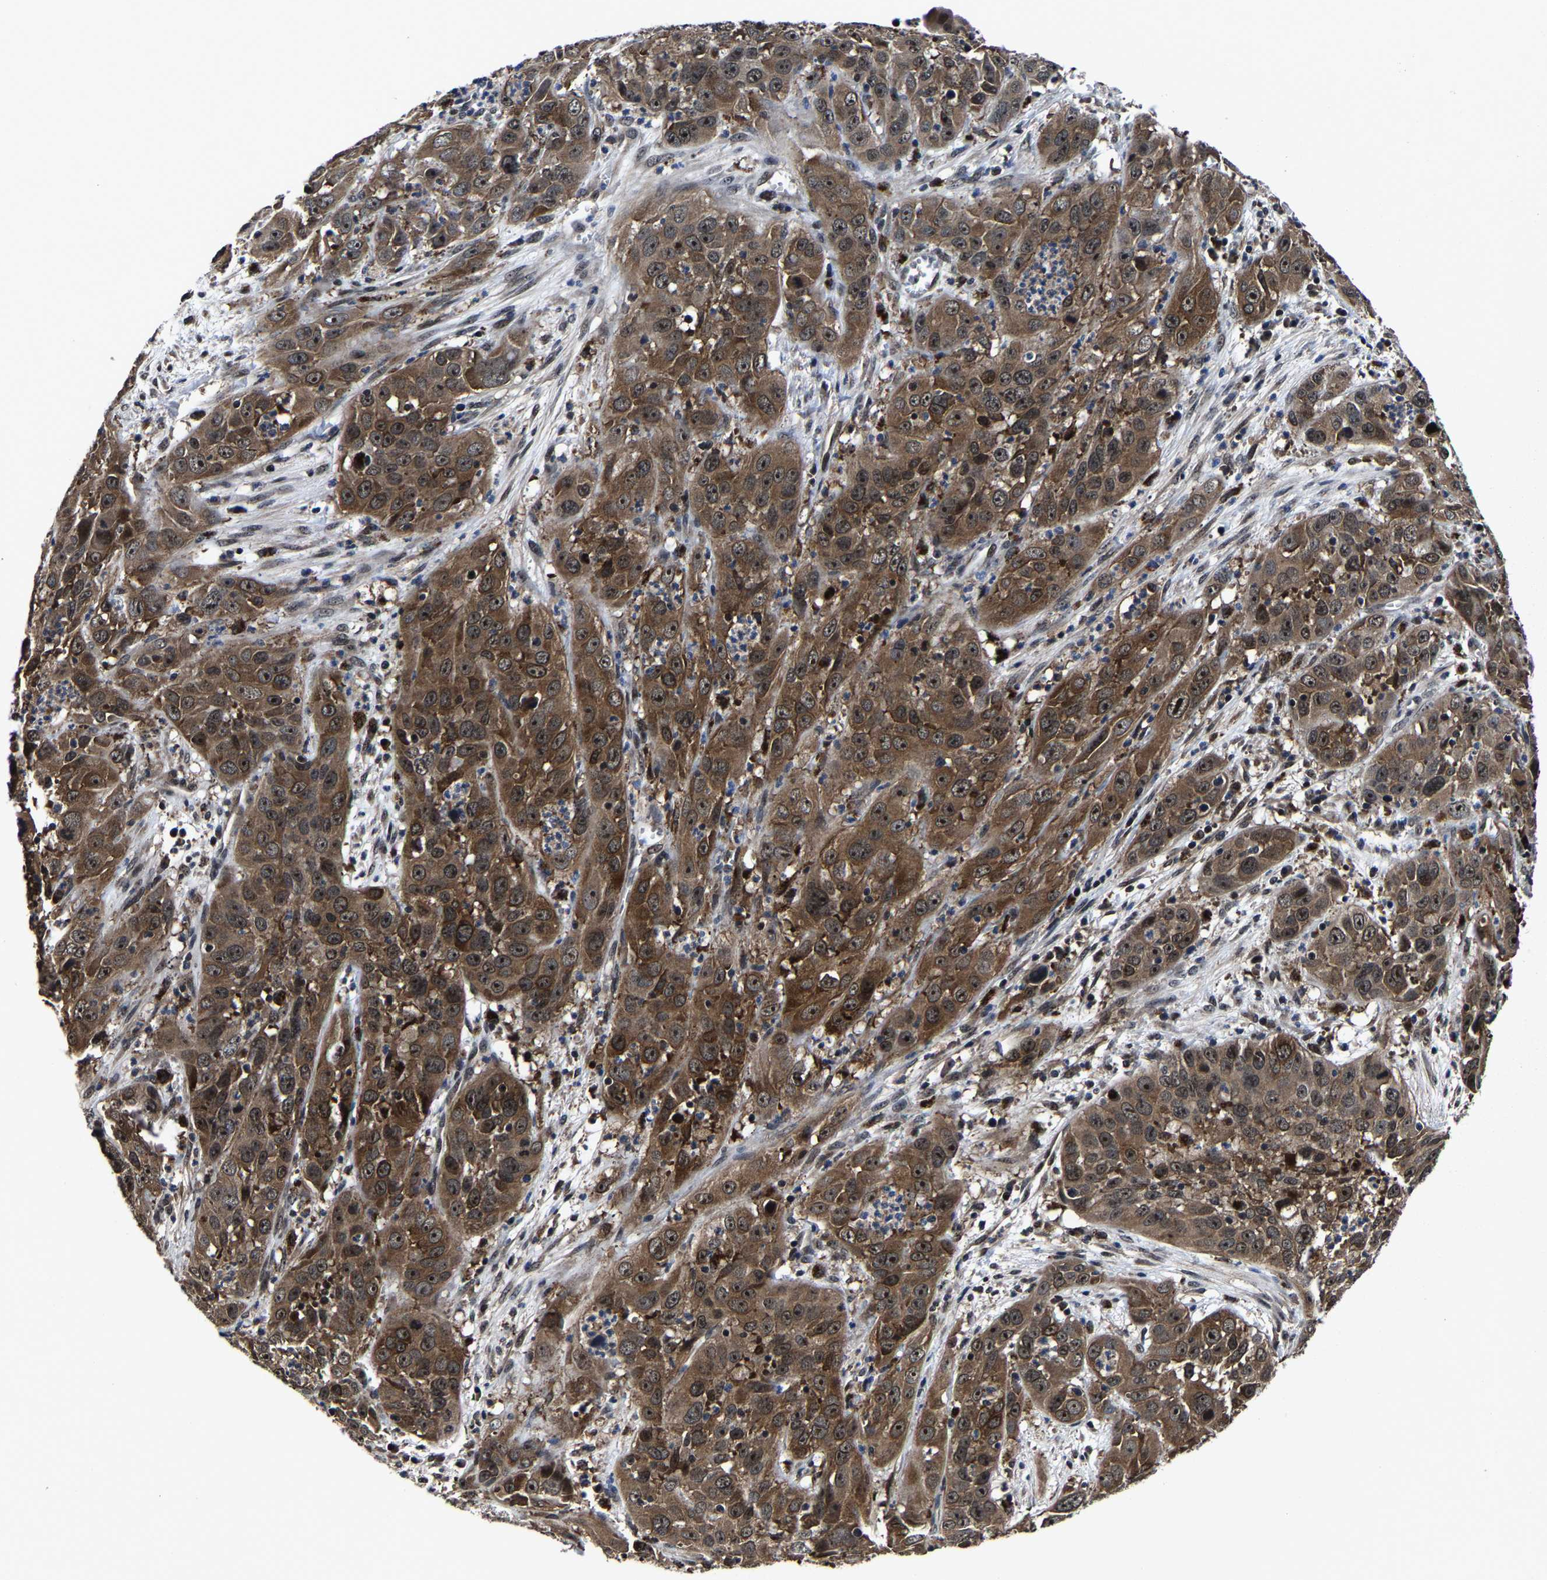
{"staining": {"intensity": "strong", "quantity": ">75%", "location": "cytoplasmic/membranous,nuclear"}, "tissue": "cervical cancer", "cell_type": "Tumor cells", "image_type": "cancer", "snomed": [{"axis": "morphology", "description": "Squamous cell carcinoma, NOS"}, {"axis": "topography", "description": "Cervix"}], "caption": "This histopathology image shows immunohistochemistry staining of cervical cancer (squamous cell carcinoma), with high strong cytoplasmic/membranous and nuclear staining in approximately >75% of tumor cells.", "gene": "ZCCHC7", "patient": {"sex": "female", "age": 32}}